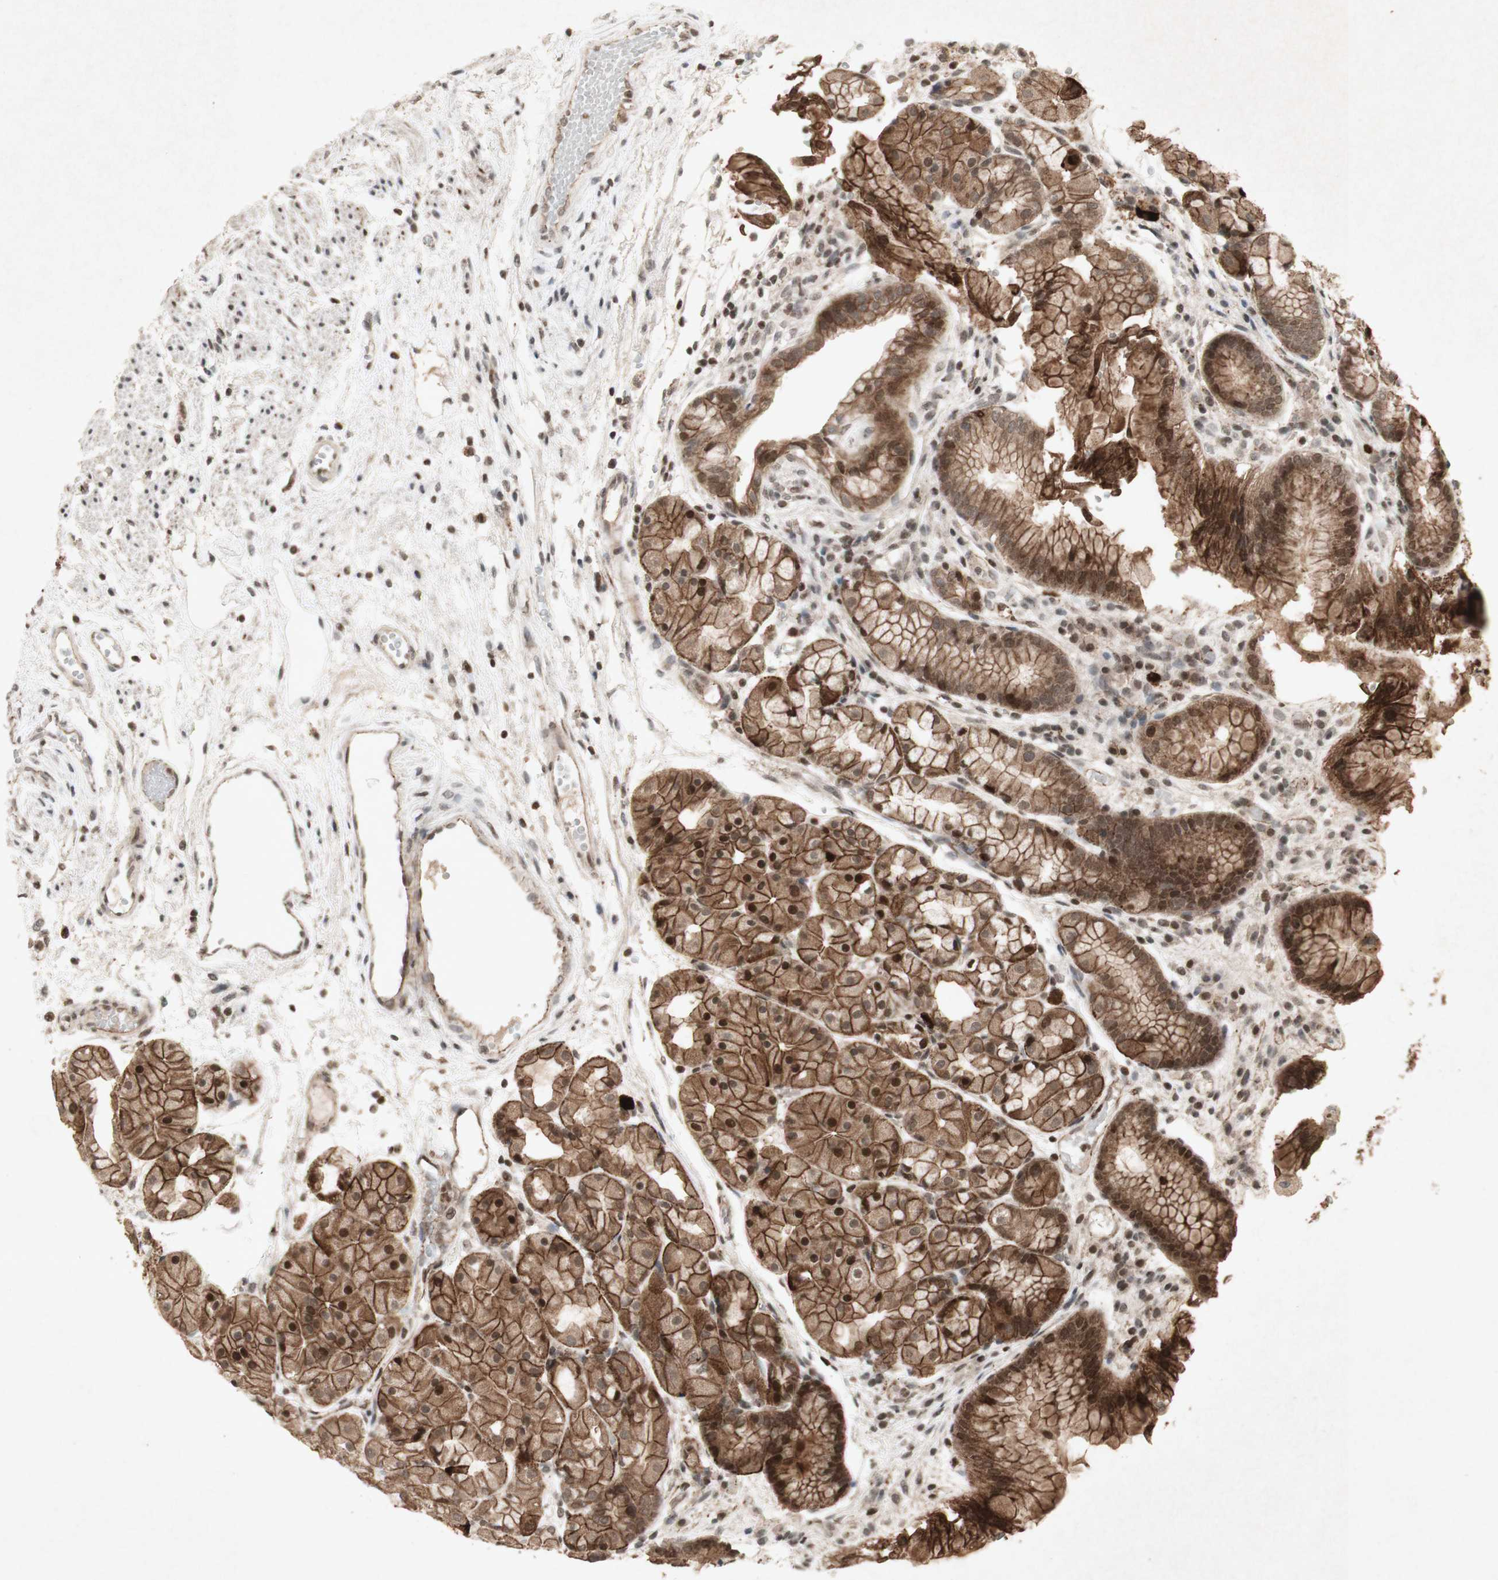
{"staining": {"intensity": "strong", "quantity": ">75%", "location": "cytoplasmic/membranous,nuclear"}, "tissue": "stomach", "cell_type": "Glandular cells", "image_type": "normal", "snomed": [{"axis": "morphology", "description": "Normal tissue, NOS"}, {"axis": "topography", "description": "Stomach, upper"}], "caption": "An immunohistochemistry micrograph of unremarkable tissue is shown. Protein staining in brown highlights strong cytoplasmic/membranous,nuclear positivity in stomach within glandular cells.", "gene": "PLXNA1", "patient": {"sex": "male", "age": 72}}